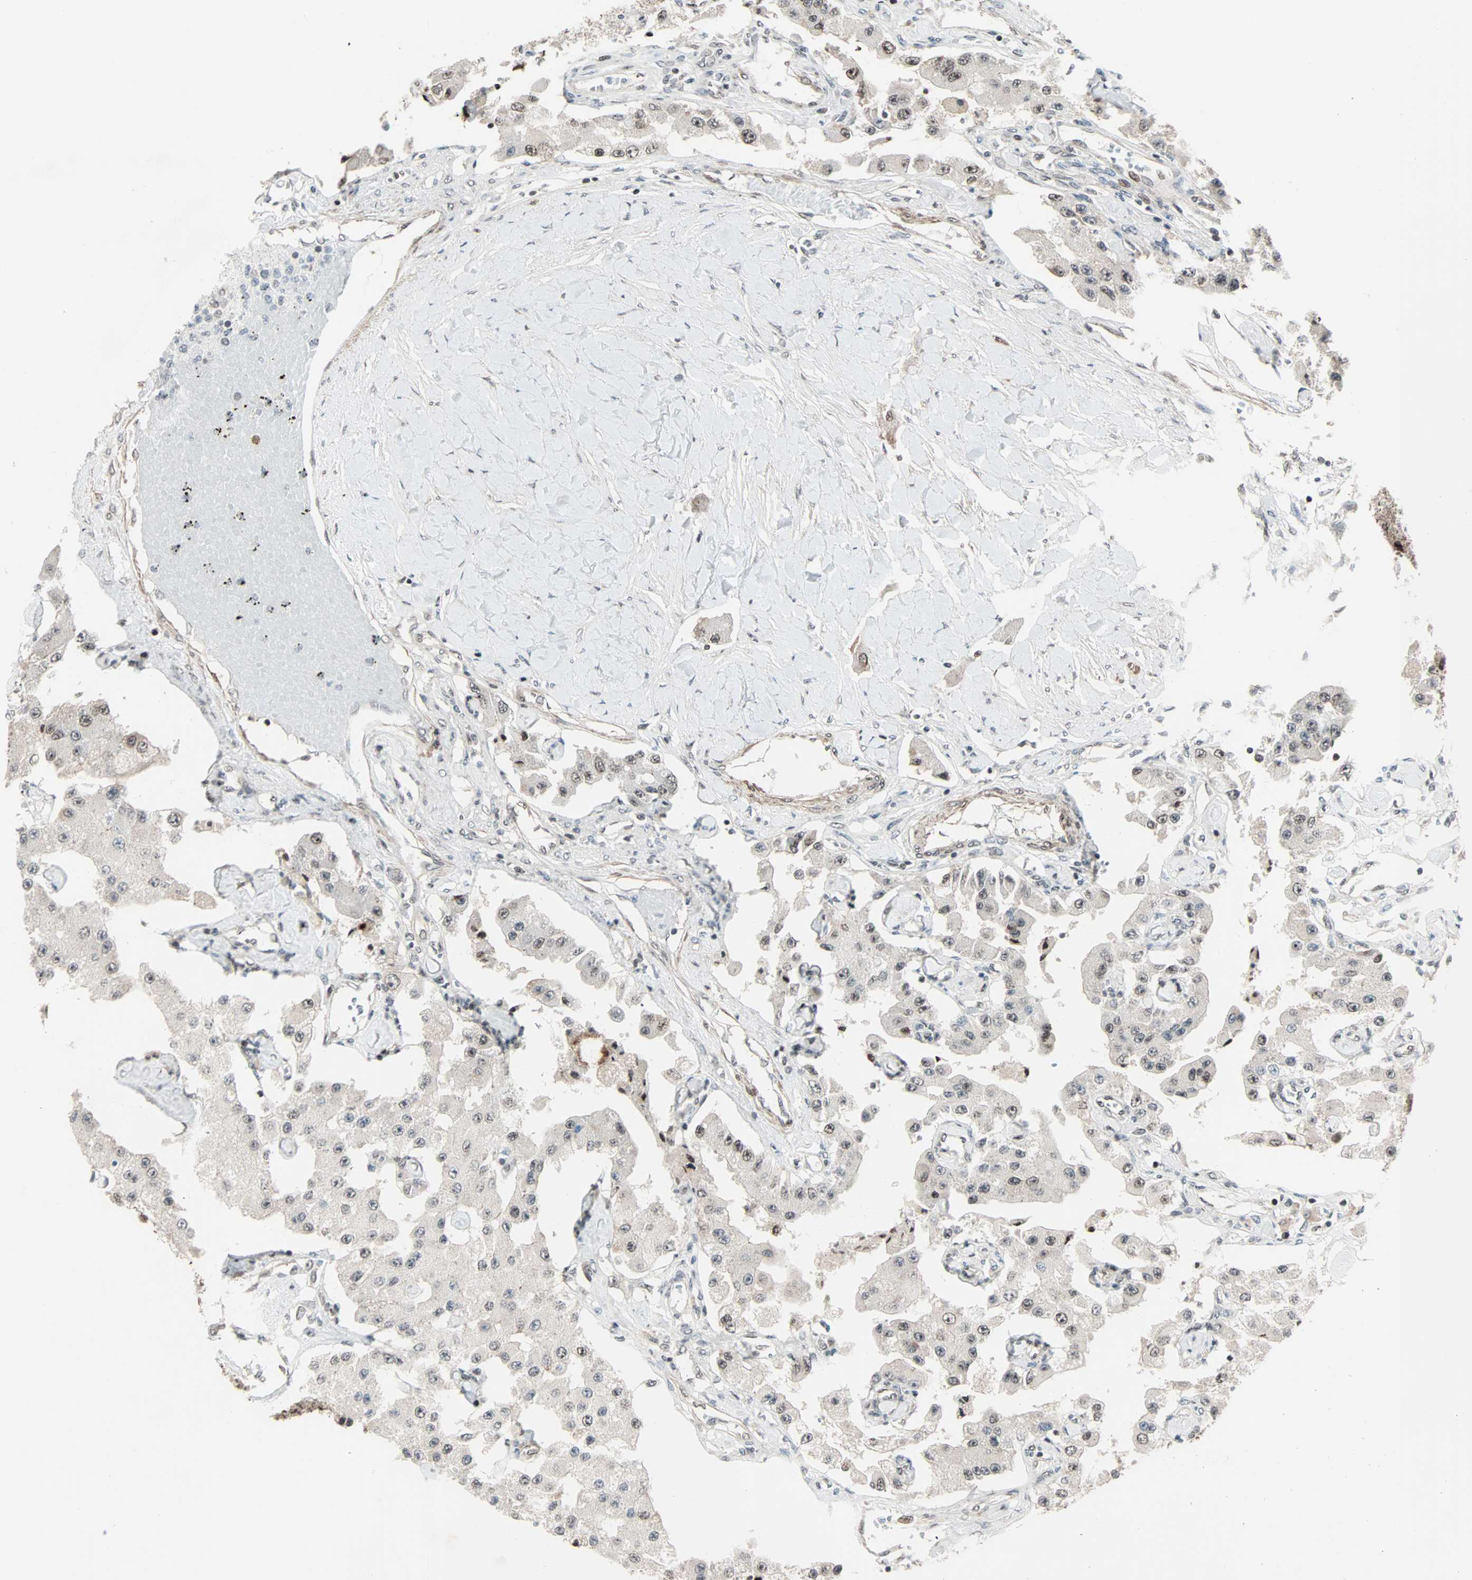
{"staining": {"intensity": "weak", "quantity": "<25%", "location": "nuclear"}, "tissue": "carcinoid", "cell_type": "Tumor cells", "image_type": "cancer", "snomed": [{"axis": "morphology", "description": "Carcinoid, malignant, NOS"}, {"axis": "topography", "description": "Pancreas"}], "caption": "This is an IHC histopathology image of human carcinoid (malignant). There is no expression in tumor cells.", "gene": "CBX4", "patient": {"sex": "male", "age": 41}}